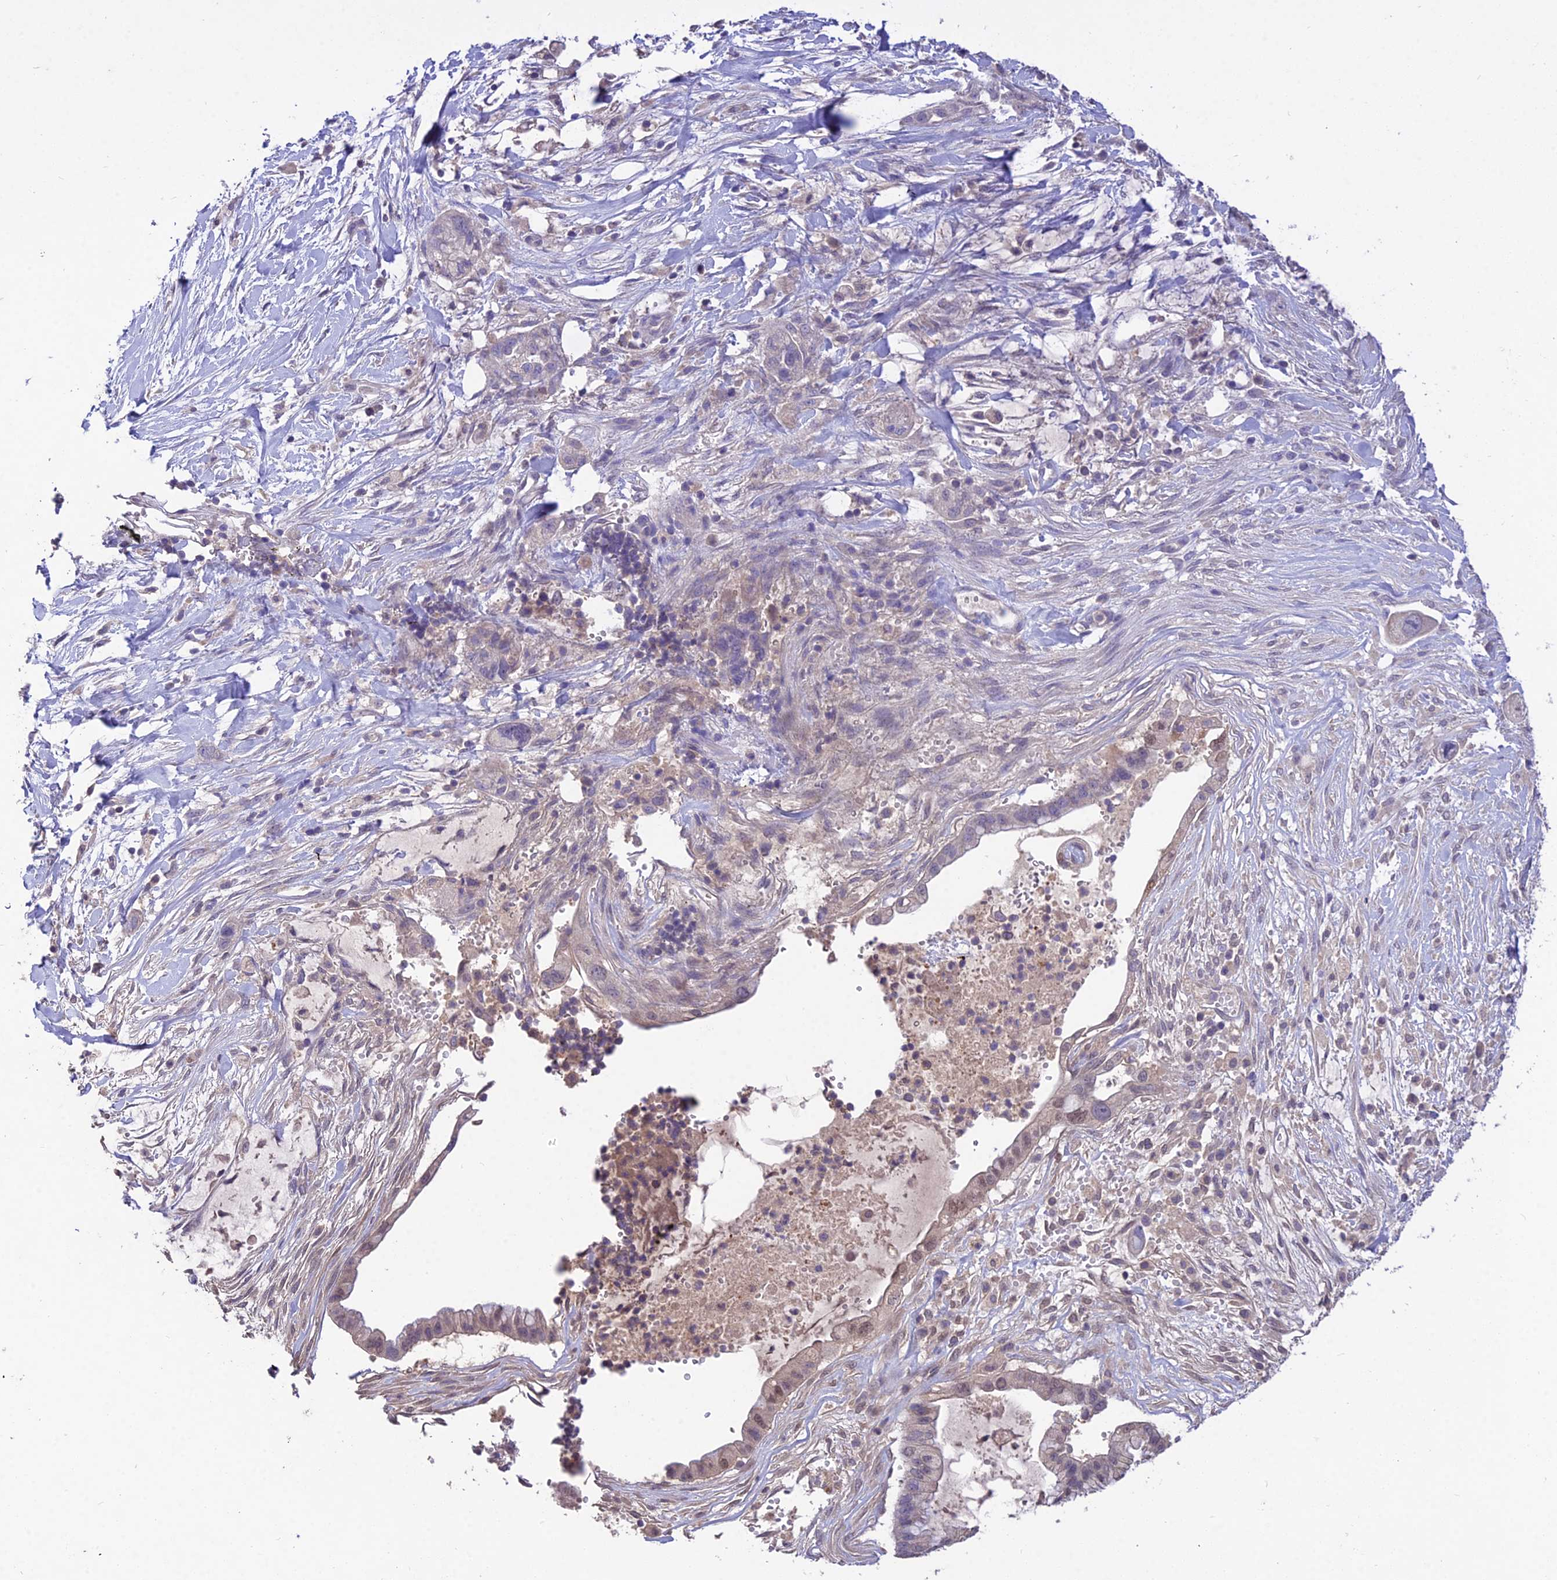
{"staining": {"intensity": "weak", "quantity": "<25%", "location": "nuclear"}, "tissue": "pancreatic cancer", "cell_type": "Tumor cells", "image_type": "cancer", "snomed": [{"axis": "morphology", "description": "Adenocarcinoma, NOS"}, {"axis": "topography", "description": "Pancreas"}], "caption": "Pancreatic cancer was stained to show a protein in brown. There is no significant positivity in tumor cells.", "gene": "PGK1", "patient": {"sex": "male", "age": 44}}